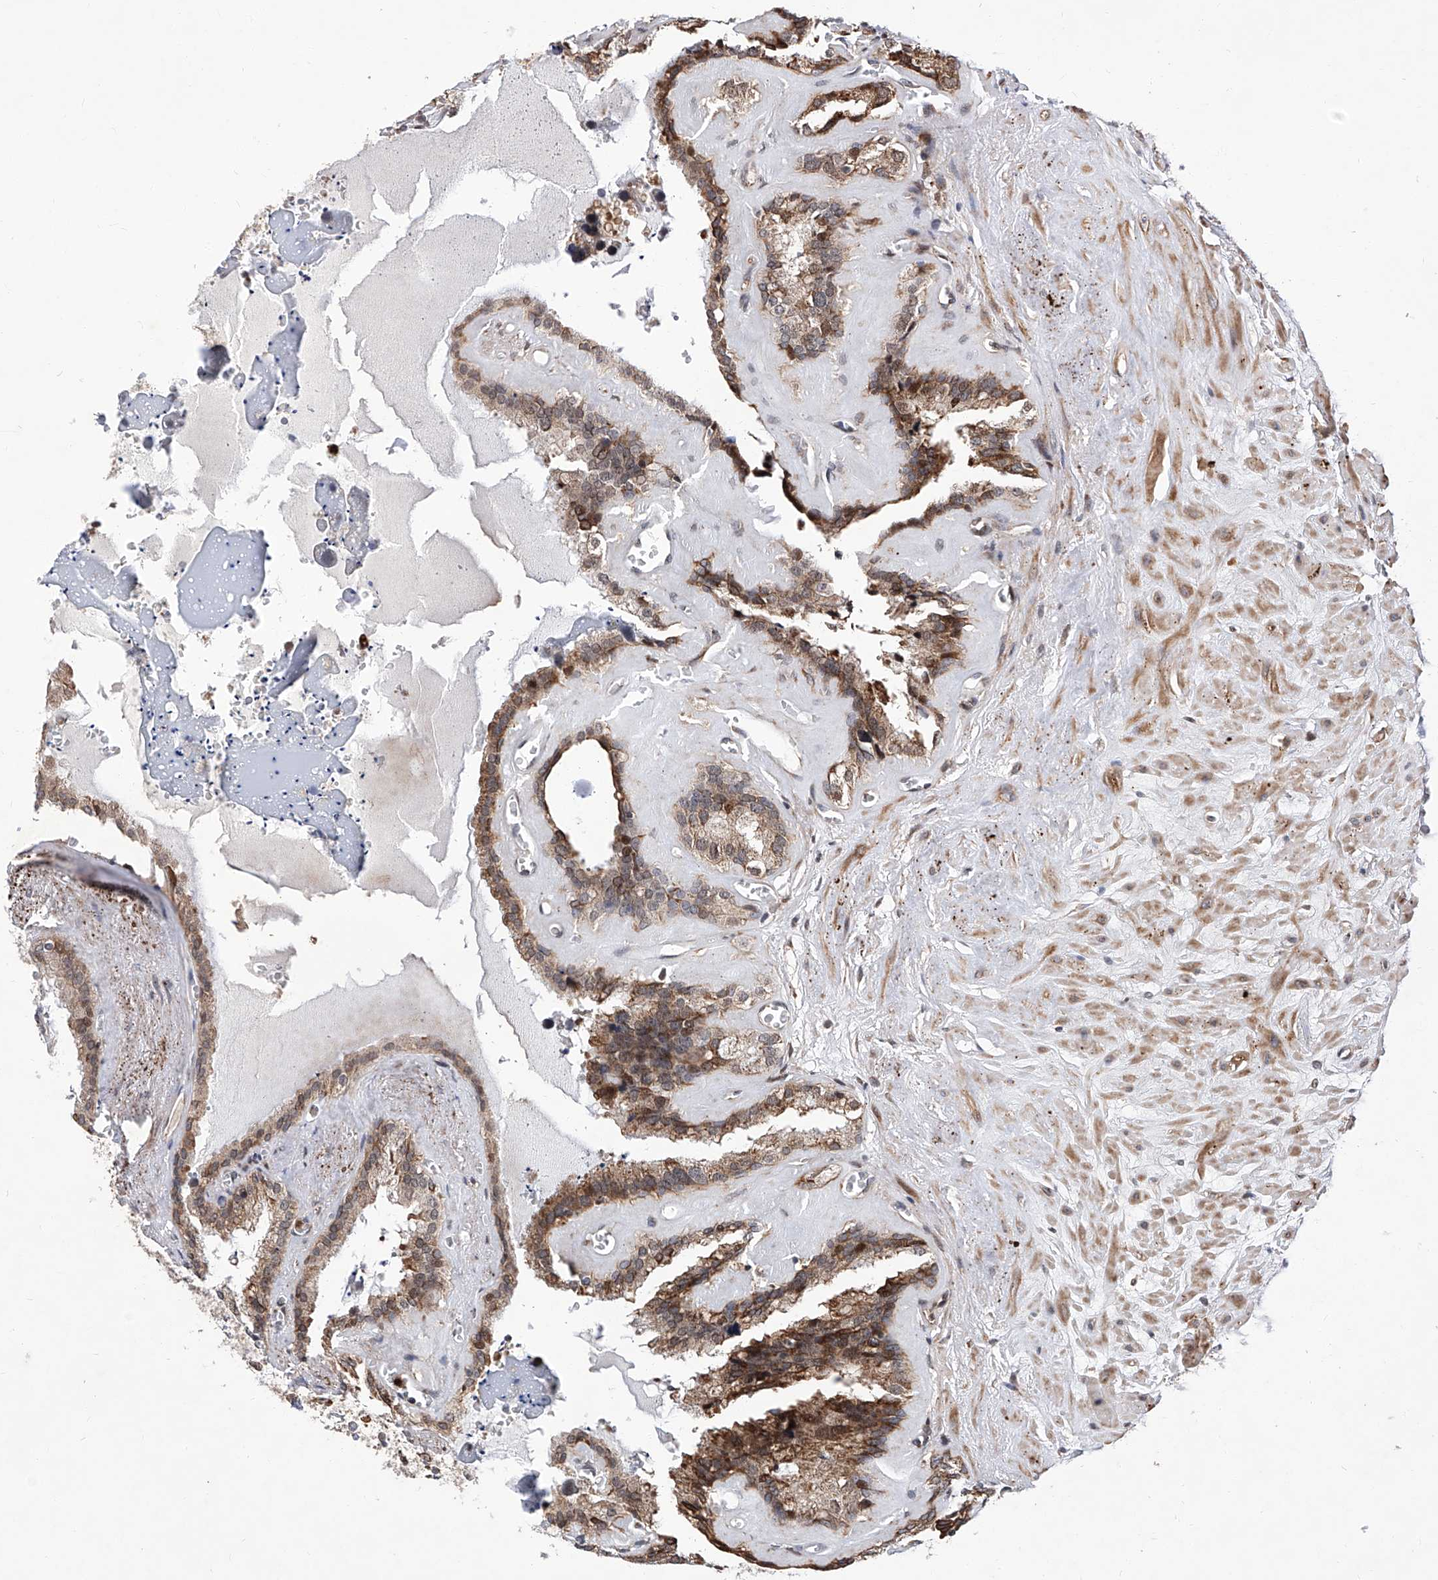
{"staining": {"intensity": "moderate", "quantity": ">75%", "location": "cytoplasmic/membranous"}, "tissue": "seminal vesicle", "cell_type": "Glandular cells", "image_type": "normal", "snomed": [{"axis": "morphology", "description": "Normal tissue, NOS"}, {"axis": "topography", "description": "Prostate"}, {"axis": "topography", "description": "Seminal veicle"}], "caption": "Protein positivity by IHC exhibits moderate cytoplasmic/membranous expression in about >75% of glandular cells in unremarkable seminal vesicle.", "gene": "FARP2", "patient": {"sex": "male", "age": 59}}